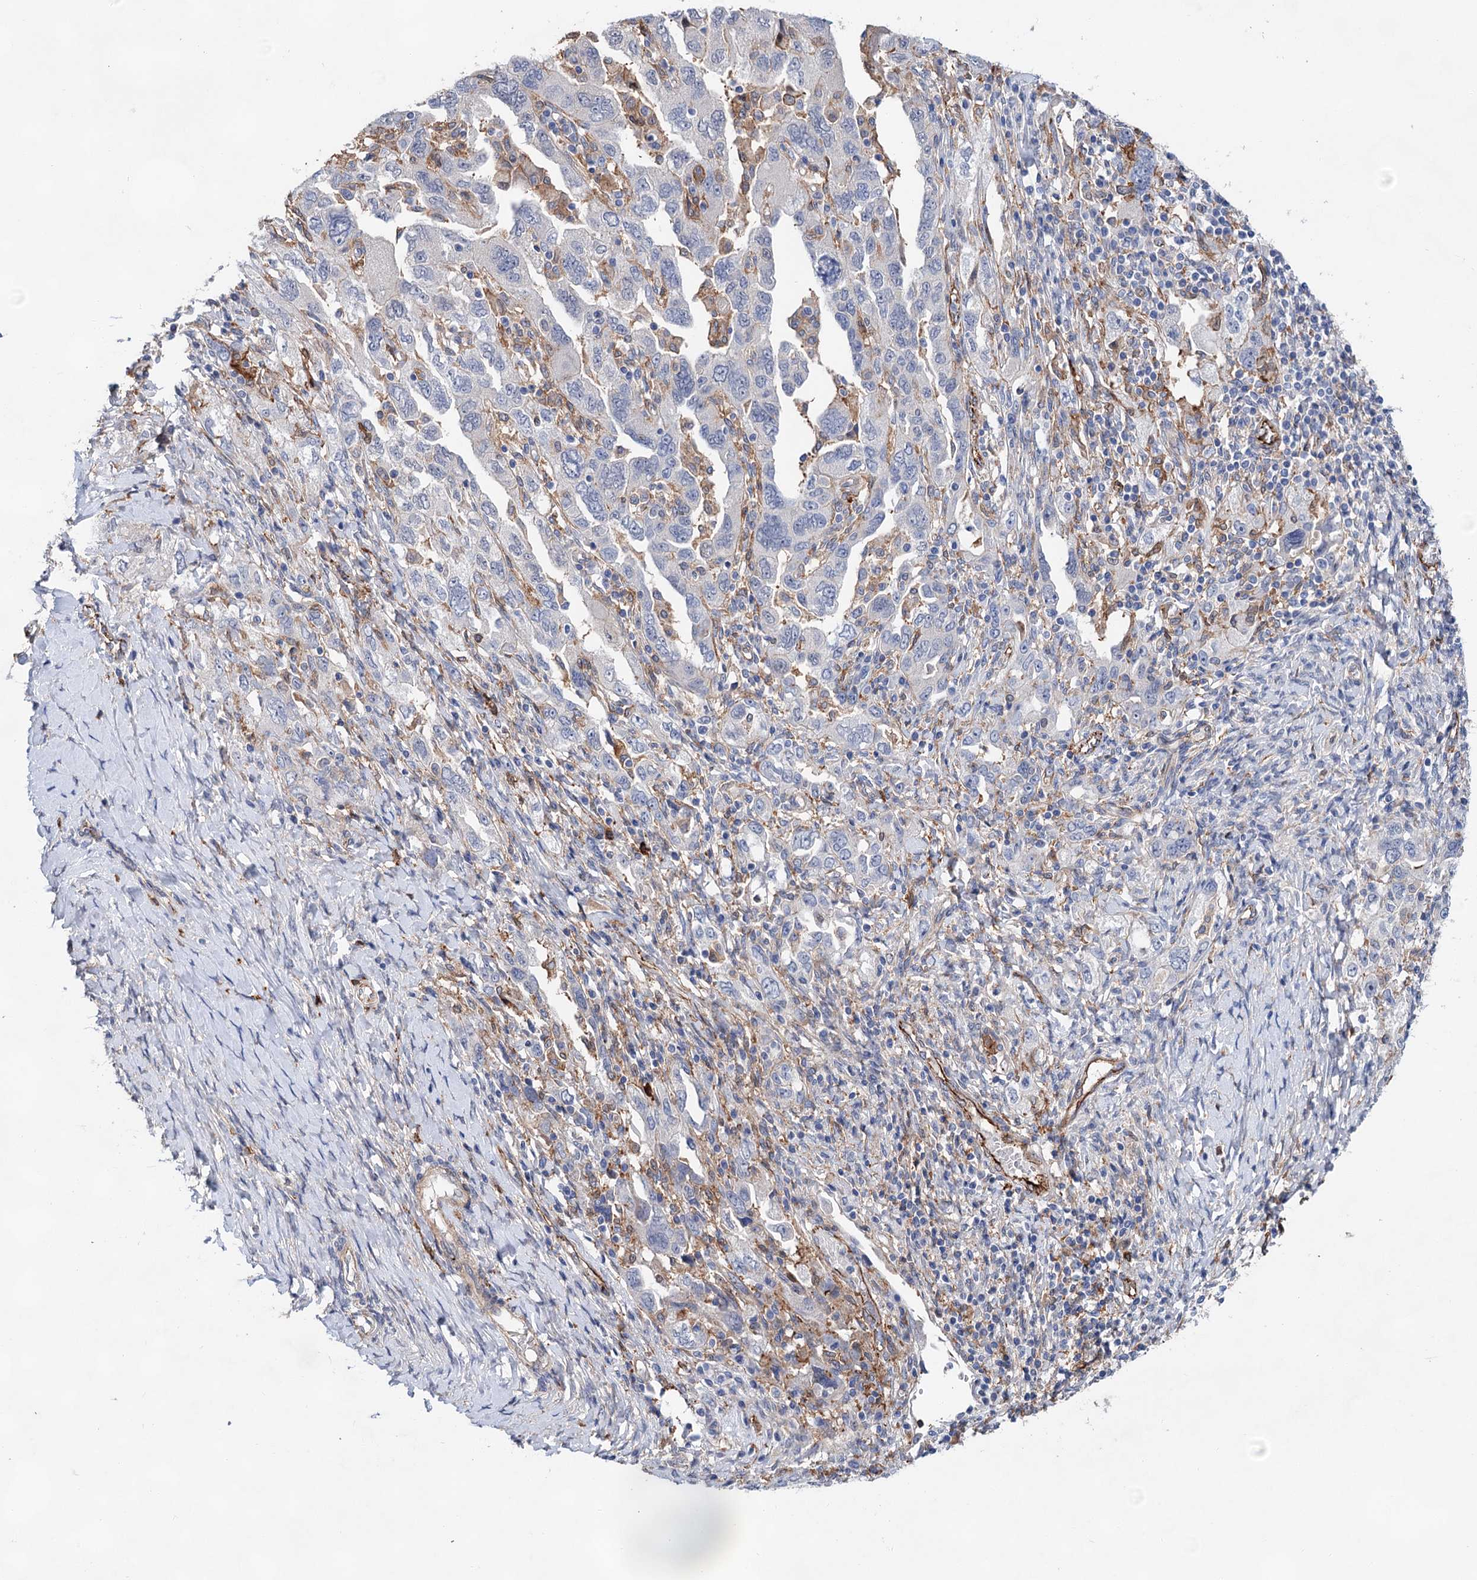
{"staining": {"intensity": "negative", "quantity": "none", "location": "none"}, "tissue": "ovarian cancer", "cell_type": "Tumor cells", "image_type": "cancer", "snomed": [{"axis": "morphology", "description": "Carcinoma, NOS"}, {"axis": "morphology", "description": "Cystadenocarcinoma, serous, NOS"}, {"axis": "topography", "description": "Ovary"}], "caption": "This is a photomicrograph of immunohistochemistry (IHC) staining of ovarian serous cystadenocarcinoma, which shows no expression in tumor cells.", "gene": "TMTC3", "patient": {"sex": "female", "age": 69}}